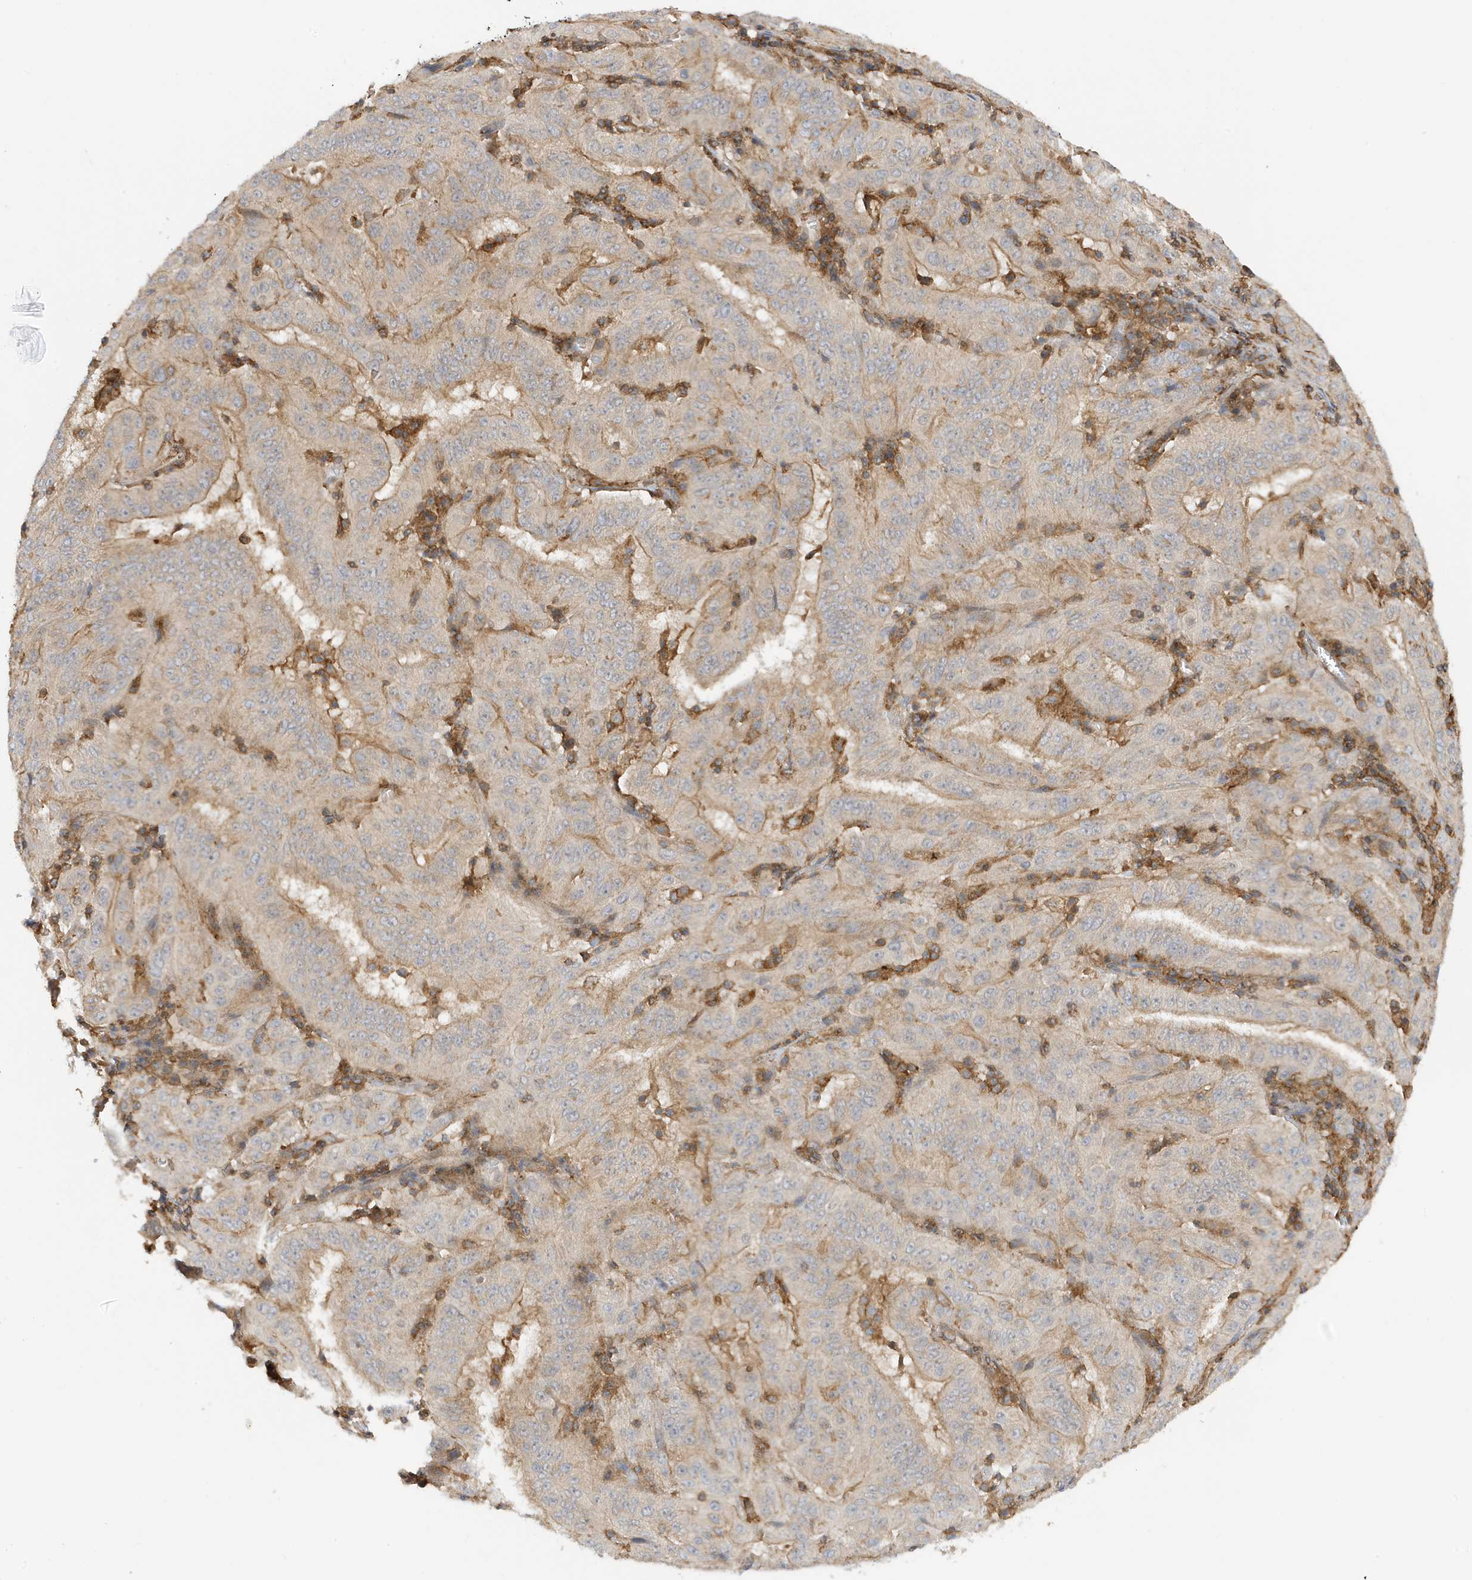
{"staining": {"intensity": "weak", "quantity": "25%-75%", "location": "cytoplasmic/membranous"}, "tissue": "pancreatic cancer", "cell_type": "Tumor cells", "image_type": "cancer", "snomed": [{"axis": "morphology", "description": "Adenocarcinoma, NOS"}, {"axis": "topography", "description": "Pancreas"}], "caption": "Immunohistochemistry (IHC) of pancreatic cancer (adenocarcinoma) demonstrates low levels of weak cytoplasmic/membranous positivity in about 25%-75% of tumor cells.", "gene": "TATDN3", "patient": {"sex": "male", "age": 63}}